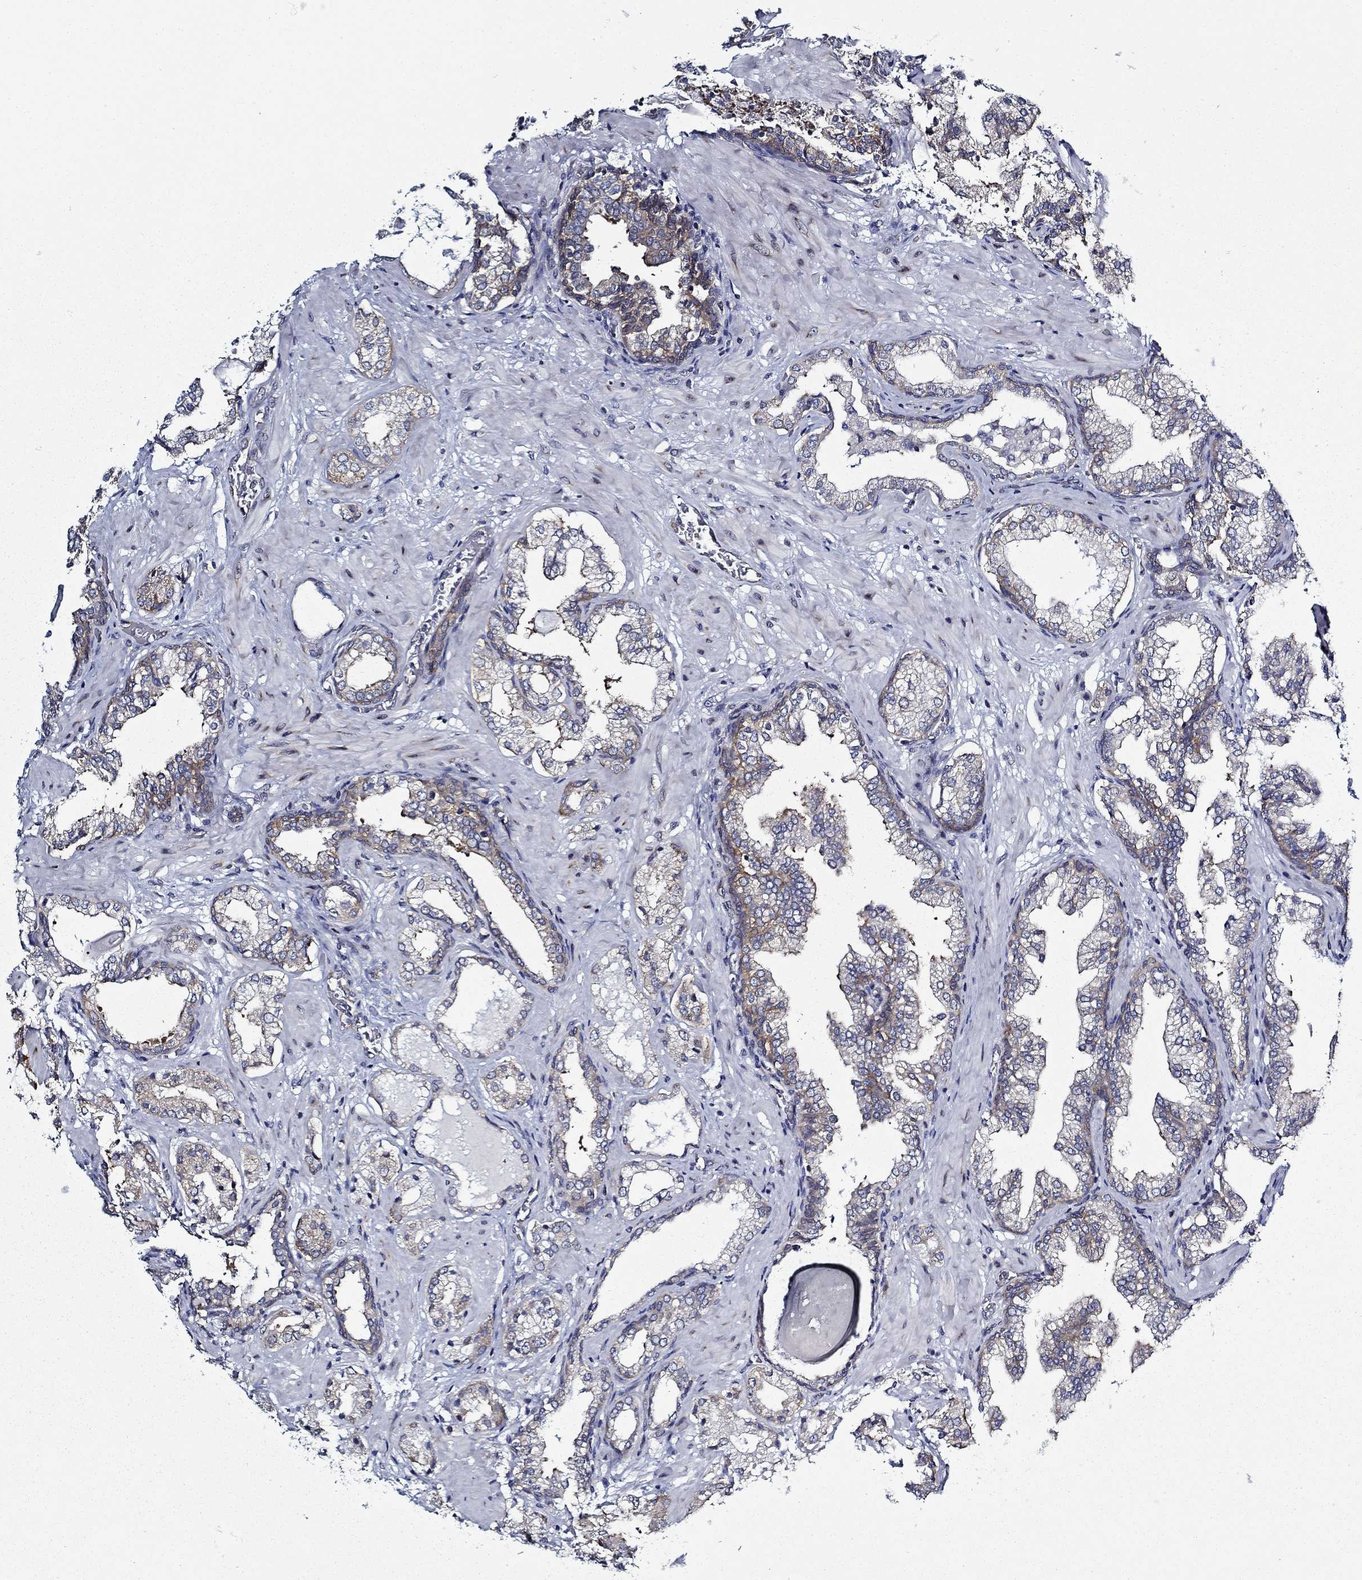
{"staining": {"intensity": "strong", "quantity": "25%-75%", "location": "cytoplasmic/membranous"}, "tissue": "prostate cancer", "cell_type": "Tumor cells", "image_type": "cancer", "snomed": [{"axis": "morphology", "description": "Adenocarcinoma, NOS"}, {"axis": "topography", "description": "Prostate and seminal vesicle, NOS"}, {"axis": "topography", "description": "Prostate"}], "caption": "Prostate cancer stained with a brown dye exhibits strong cytoplasmic/membranous positive staining in approximately 25%-75% of tumor cells.", "gene": "FXR1", "patient": {"sex": "male", "age": 44}}